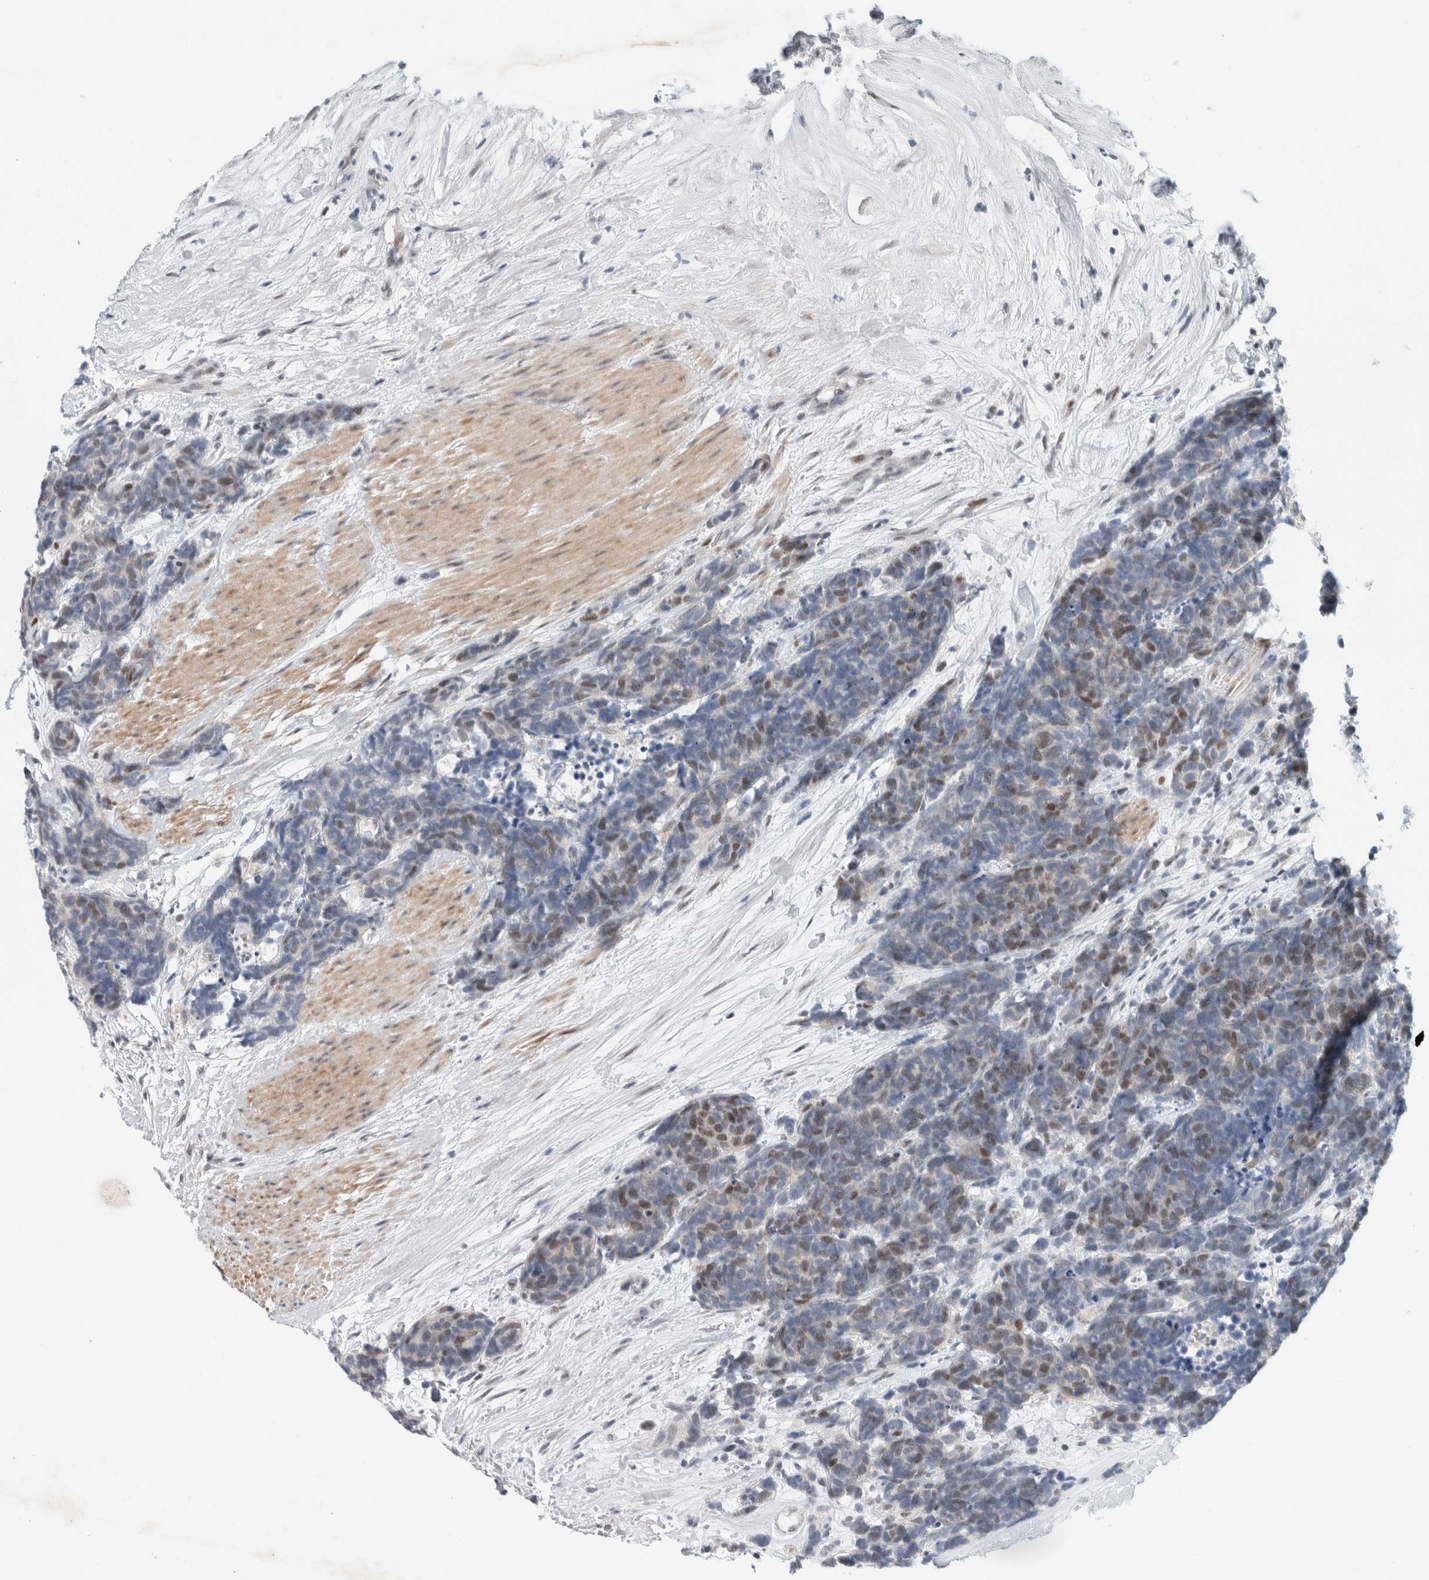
{"staining": {"intensity": "moderate", "quantity": "25%-75%", "location": "nuclear"}, "tissue": "carcinoid", "cell_type": "Tumor cells", "image_type": "cancer", "snomed": [{"axis": "morphology", "description": "Carcinoma, NOS"}, {"axis": "morphology", "description": "Carcinoid, malignant, NOS"}, {"axis": "topography", "description": "Urinary bladder"}], "caption": "Protein staining shows moderate nuclear positivity in about 25%-75% of tumor cells in carcinoid.", "gene": "KNL1", "patient": {"sex": "male", "age": 57}}